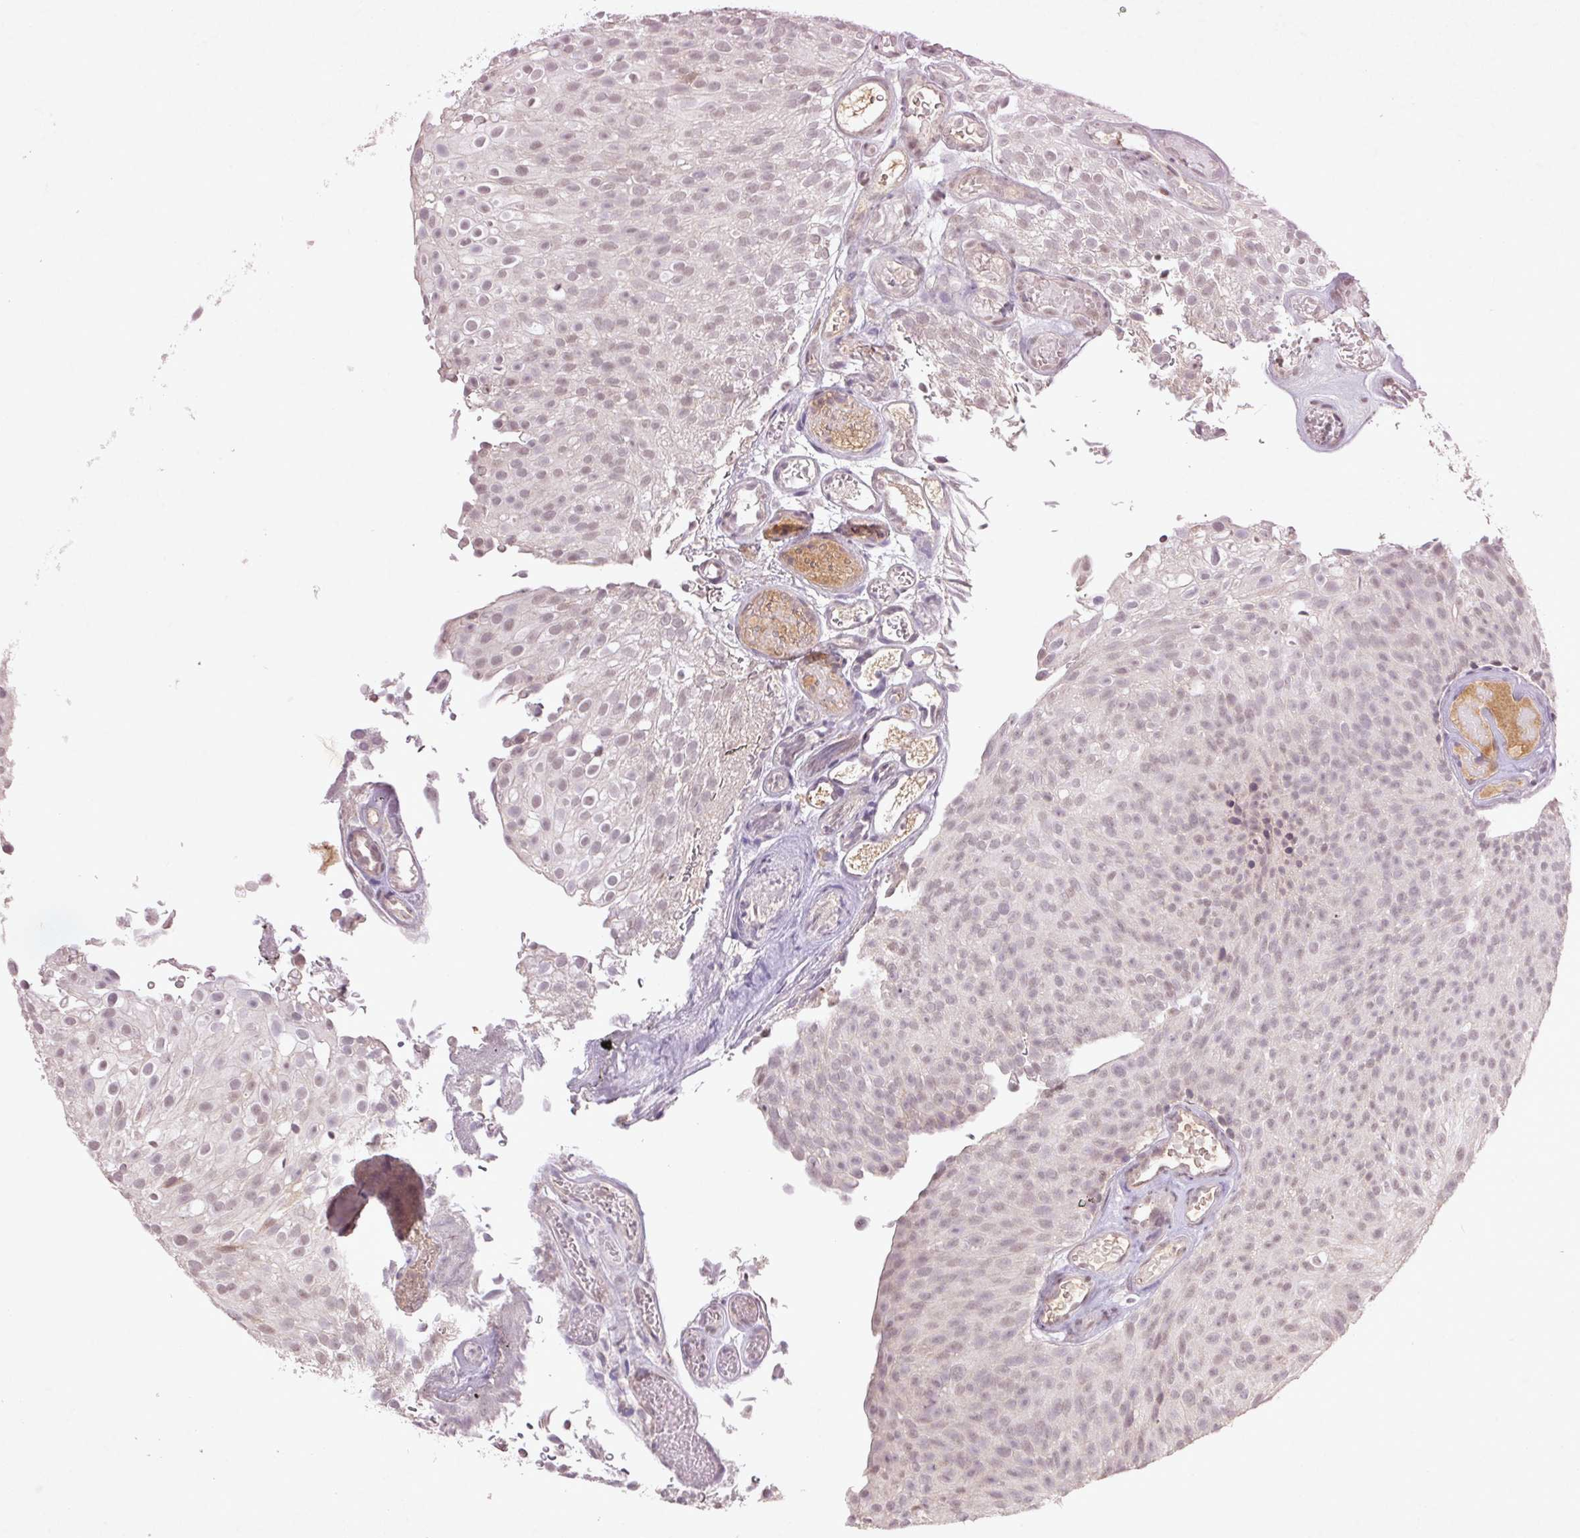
{"staining": {"intensity": "negative", "quantity": "none", "location": "none"}, "tissue": "urothelial cancer", "cell_type": "Tumor cells", "image_type": "cancer", "snomed": [{"axis": "morphology", "description": "Urothelial carcinoma, Low grade"}, {"axis": "topography", "description": "Urinary bladder"}], "caption": "Low-grade urothelial carcinoma was stained to show a protein in brown. There is no significant expression in tumor cells.", "gene": "FAM168B", "patient": {"sex": "male", "age": 78}}